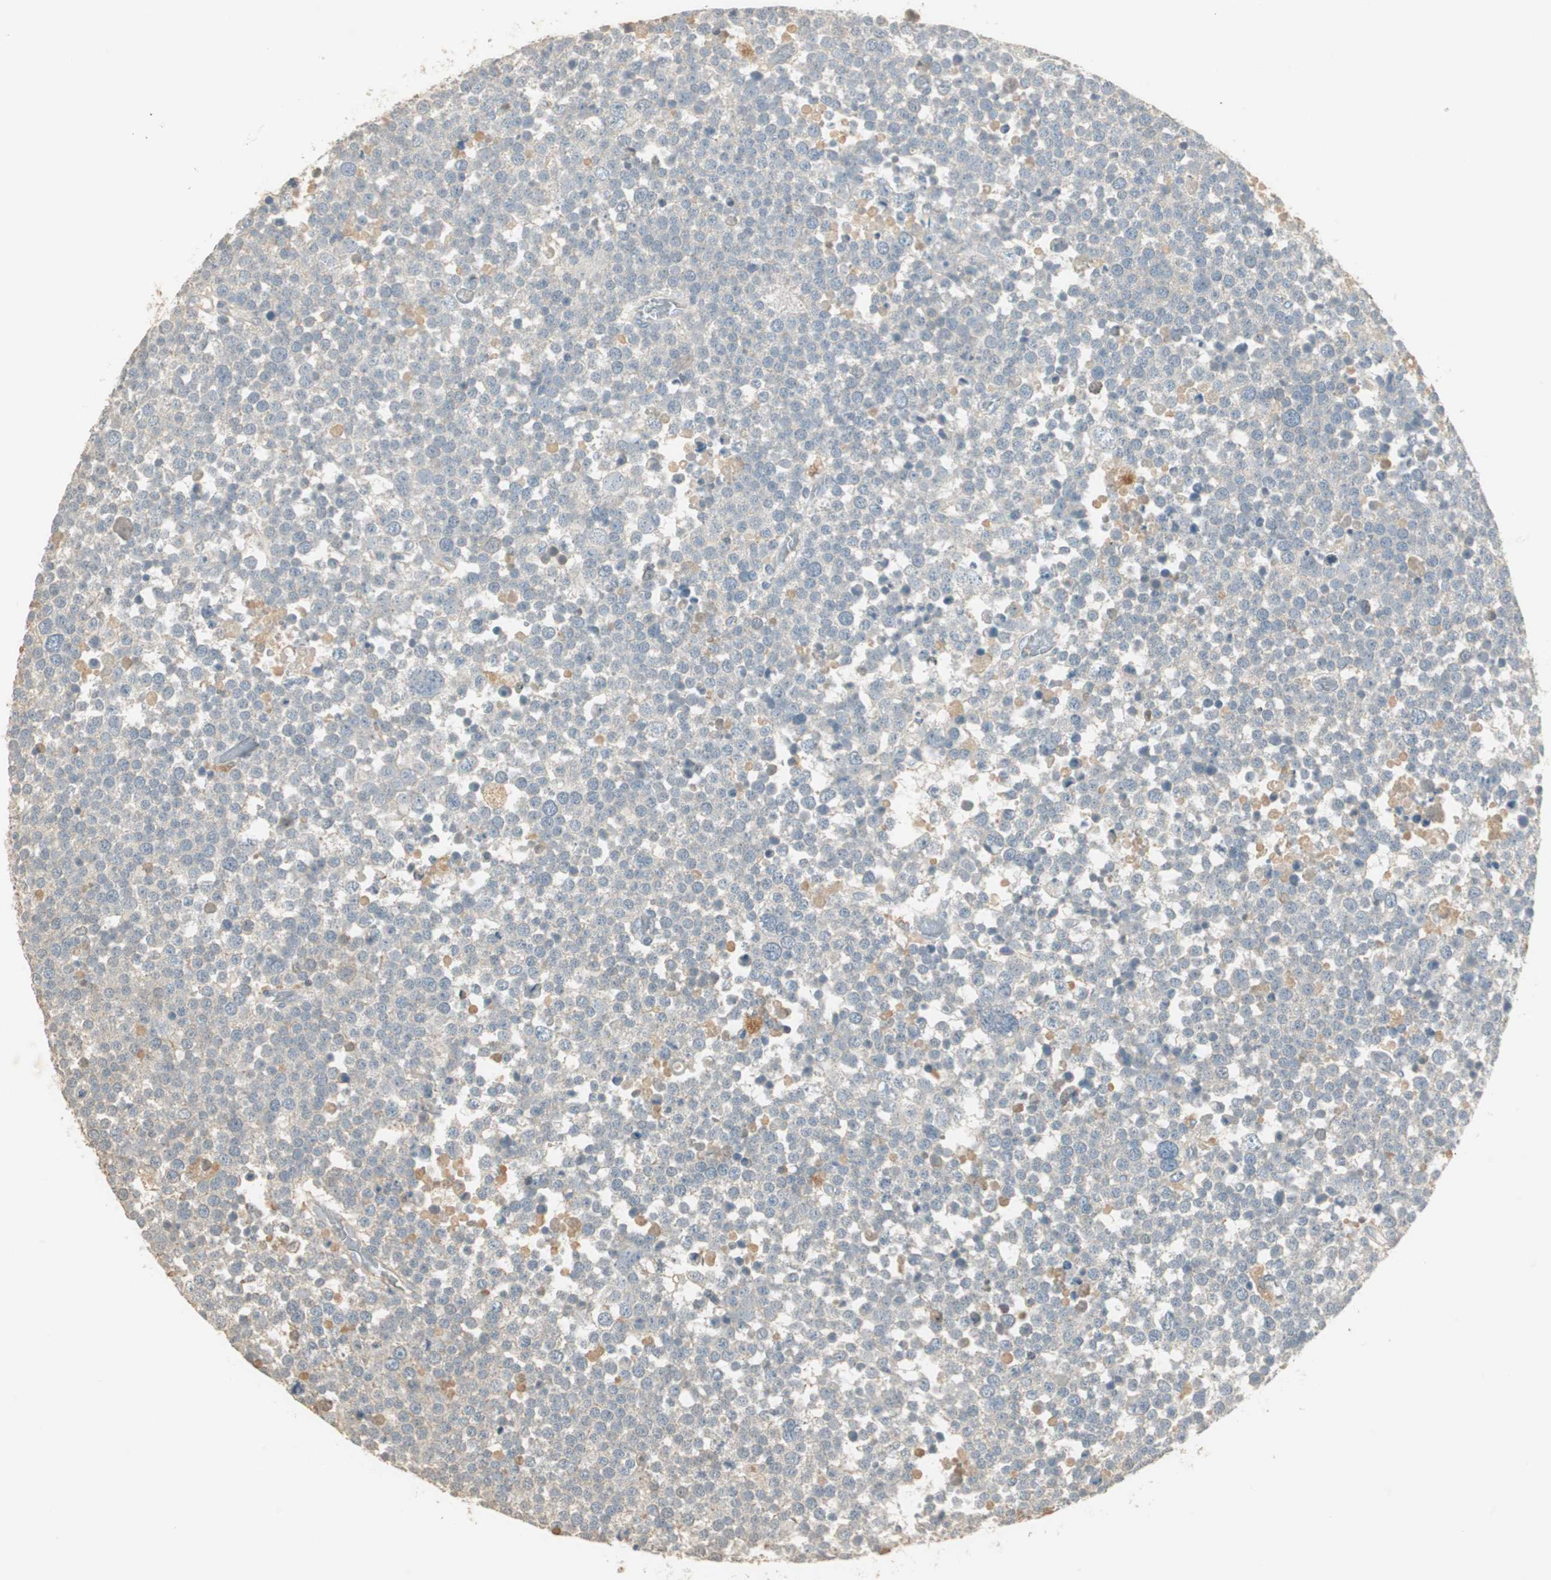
{"staining": {"intensity": "weak", "quantity": "<25%", "location": "cytoplasmic/membranous"}, "tissue": "testis cancer", "cell_type": "Tumor cells", "image_type": "cancer", "snomed": [{"axis": "morphology", "description": "Seminoma, NOS"}, {"axis": "topography", "description": "Testis"}], "caption": "Tumor cells are negative for brown protein staining in testis cancer.", "gene": "RUNX2", "patient": {"sex": "male", "age": 71}}